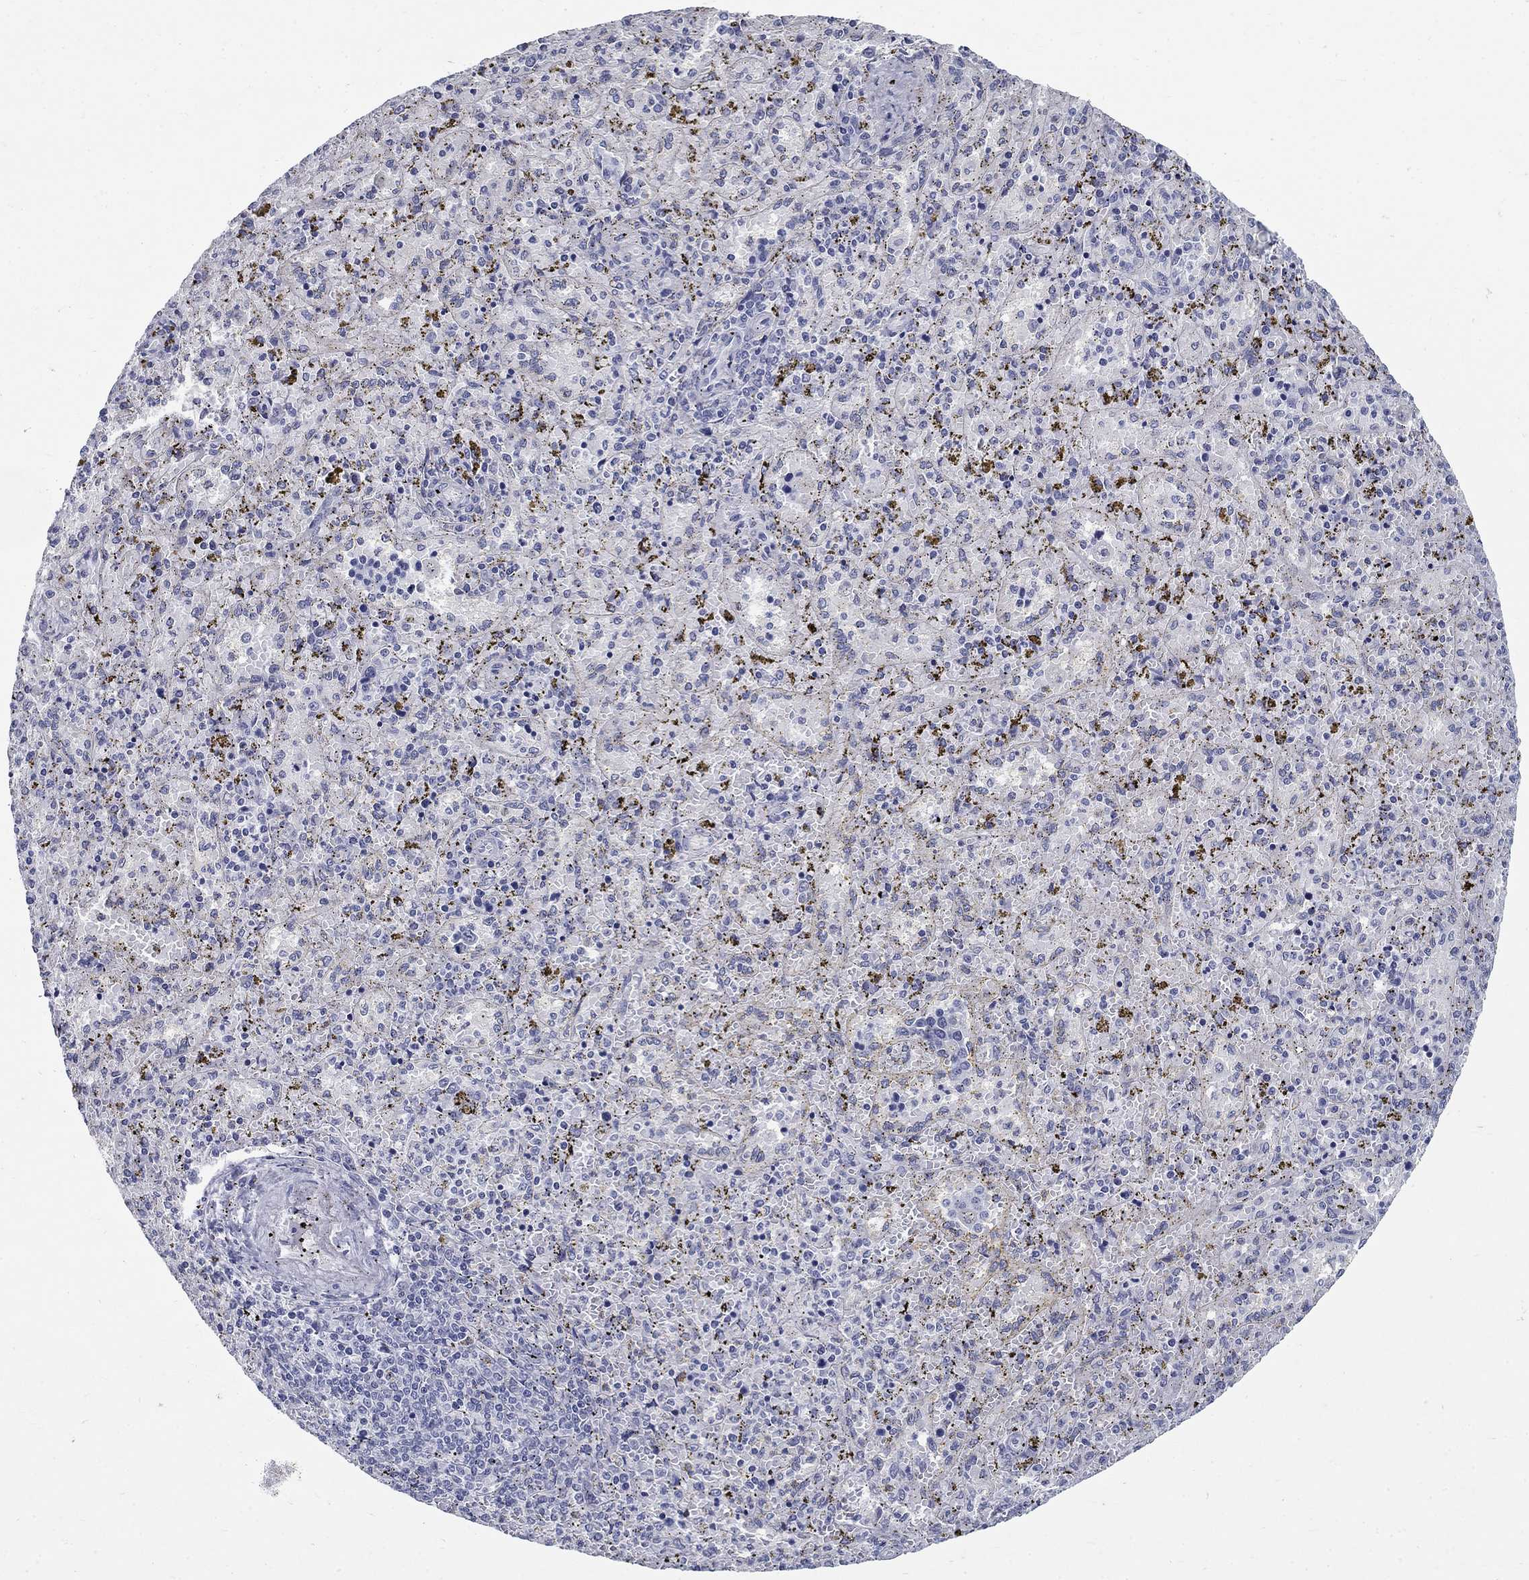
{"staining": {"intensity": "negative", "quantity": "none", "location": "none"}, "tissue": "spleen", "cell_type": "Cells in red pulp", "image_type": "normal", "snomed": [{"axis": "morphology", "description": "Normal tissue, NOS"}, {"axis": "topography", "description": "Spleen"}], "caption": "The IHC image has no significant staining in cells in red pulp of spleen. (Stains: DAB immunohistochemistry (IHC) with hematoxylin counter stain, Microscopy: brightfield microscopy at high magnification).", "gene": "C4orf19", "patient": {"sex": "female", "age": 50}}